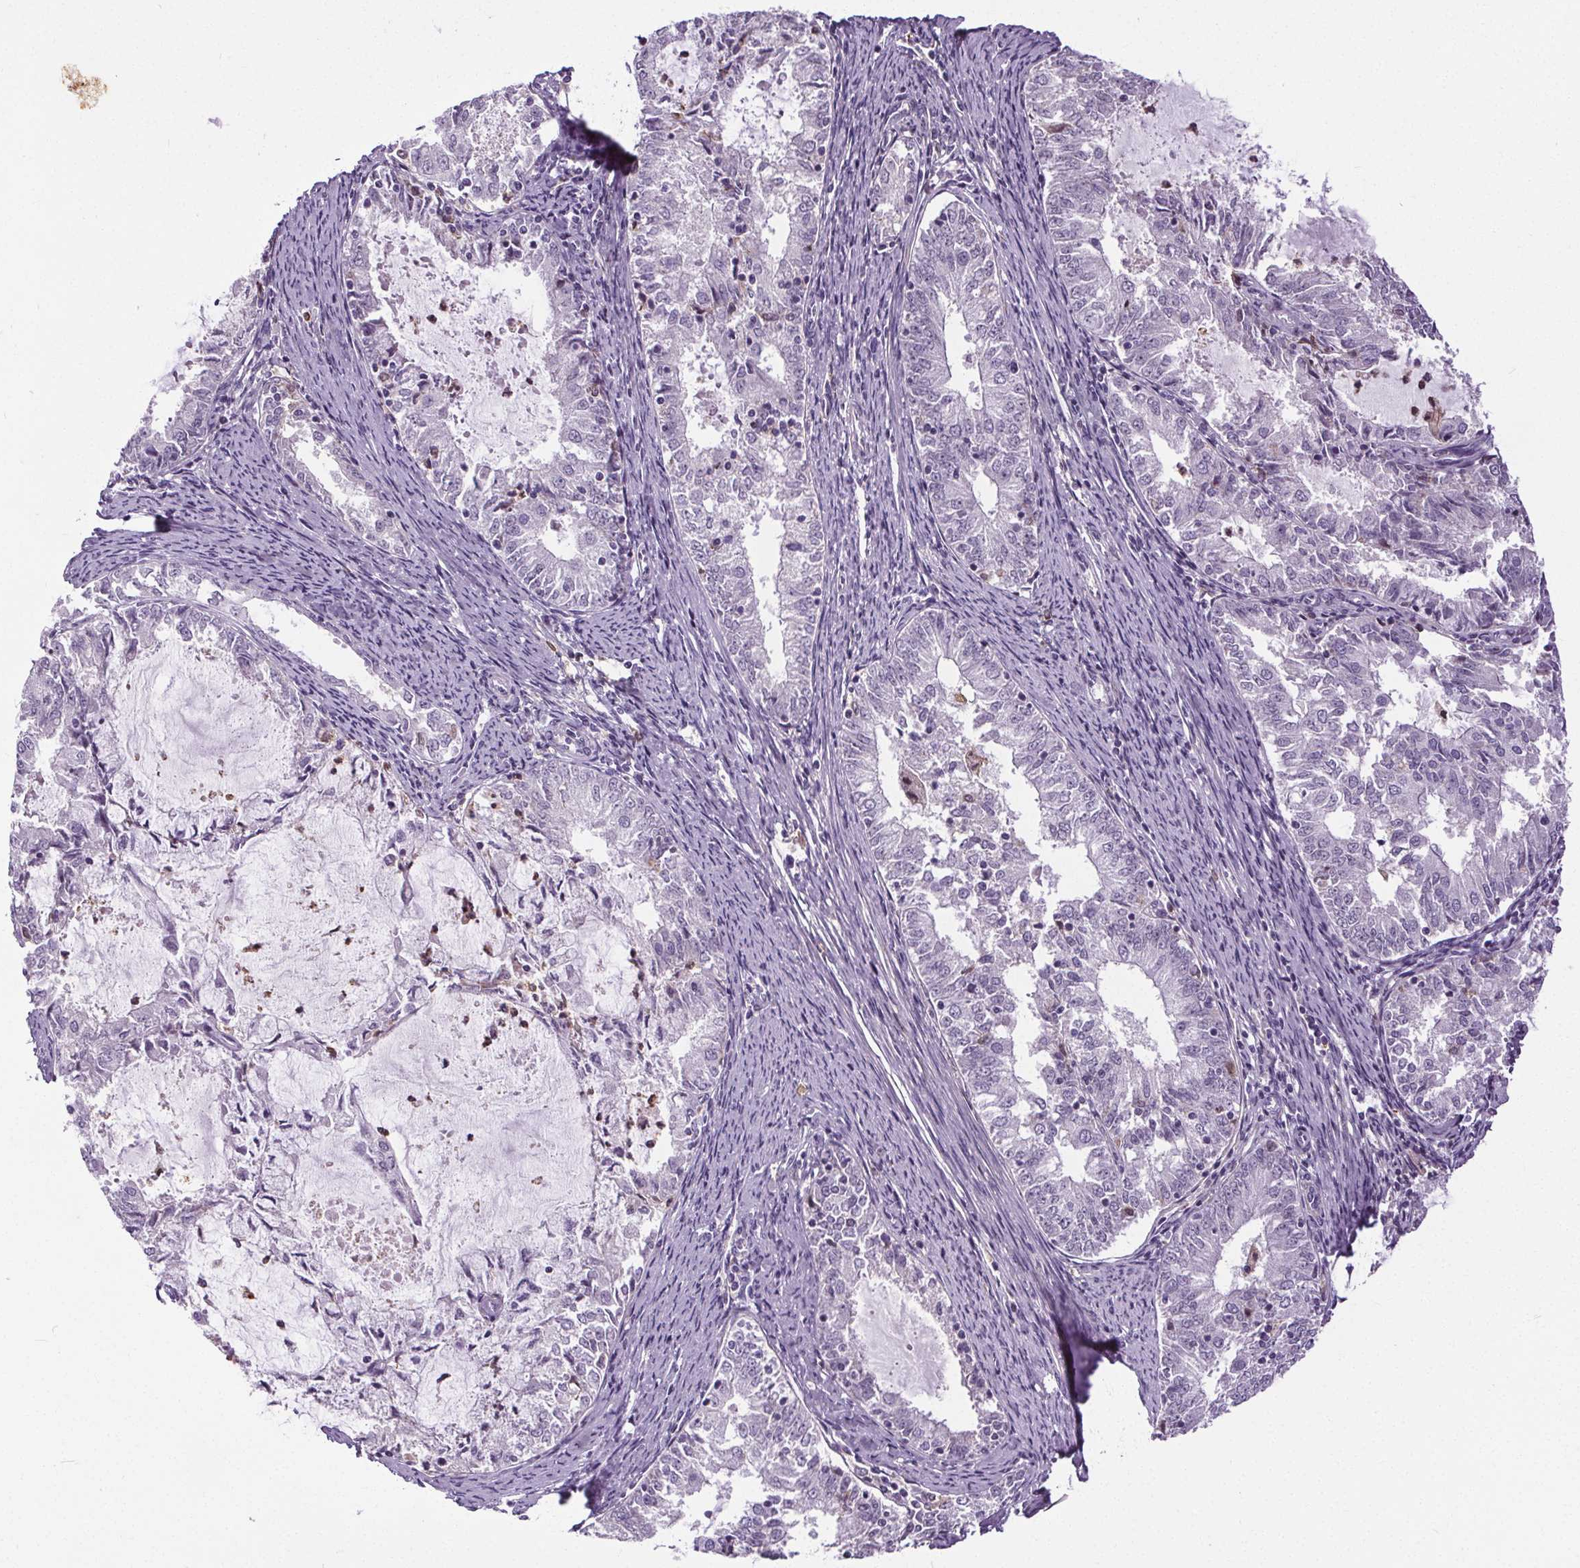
{"staining": {"intensity": "negative", "quantity": "none", "location": "none"}, "tissue": "endometrial cancer", "cell_type": "Tumor cells", "image_type": "cancer", "snomed": [{"axis": "morphology", "description": "Adenocarcinoma, NOS"}, {"axis": "topography", "description": "Endometrium"}], "caption": "Endometrial cancer (adenocarcinoma) stained for a protein using IHC exhibits no expression tumor cells.", "gene": "TMEM240", "patient": {"sex": "female", "age": 57}}